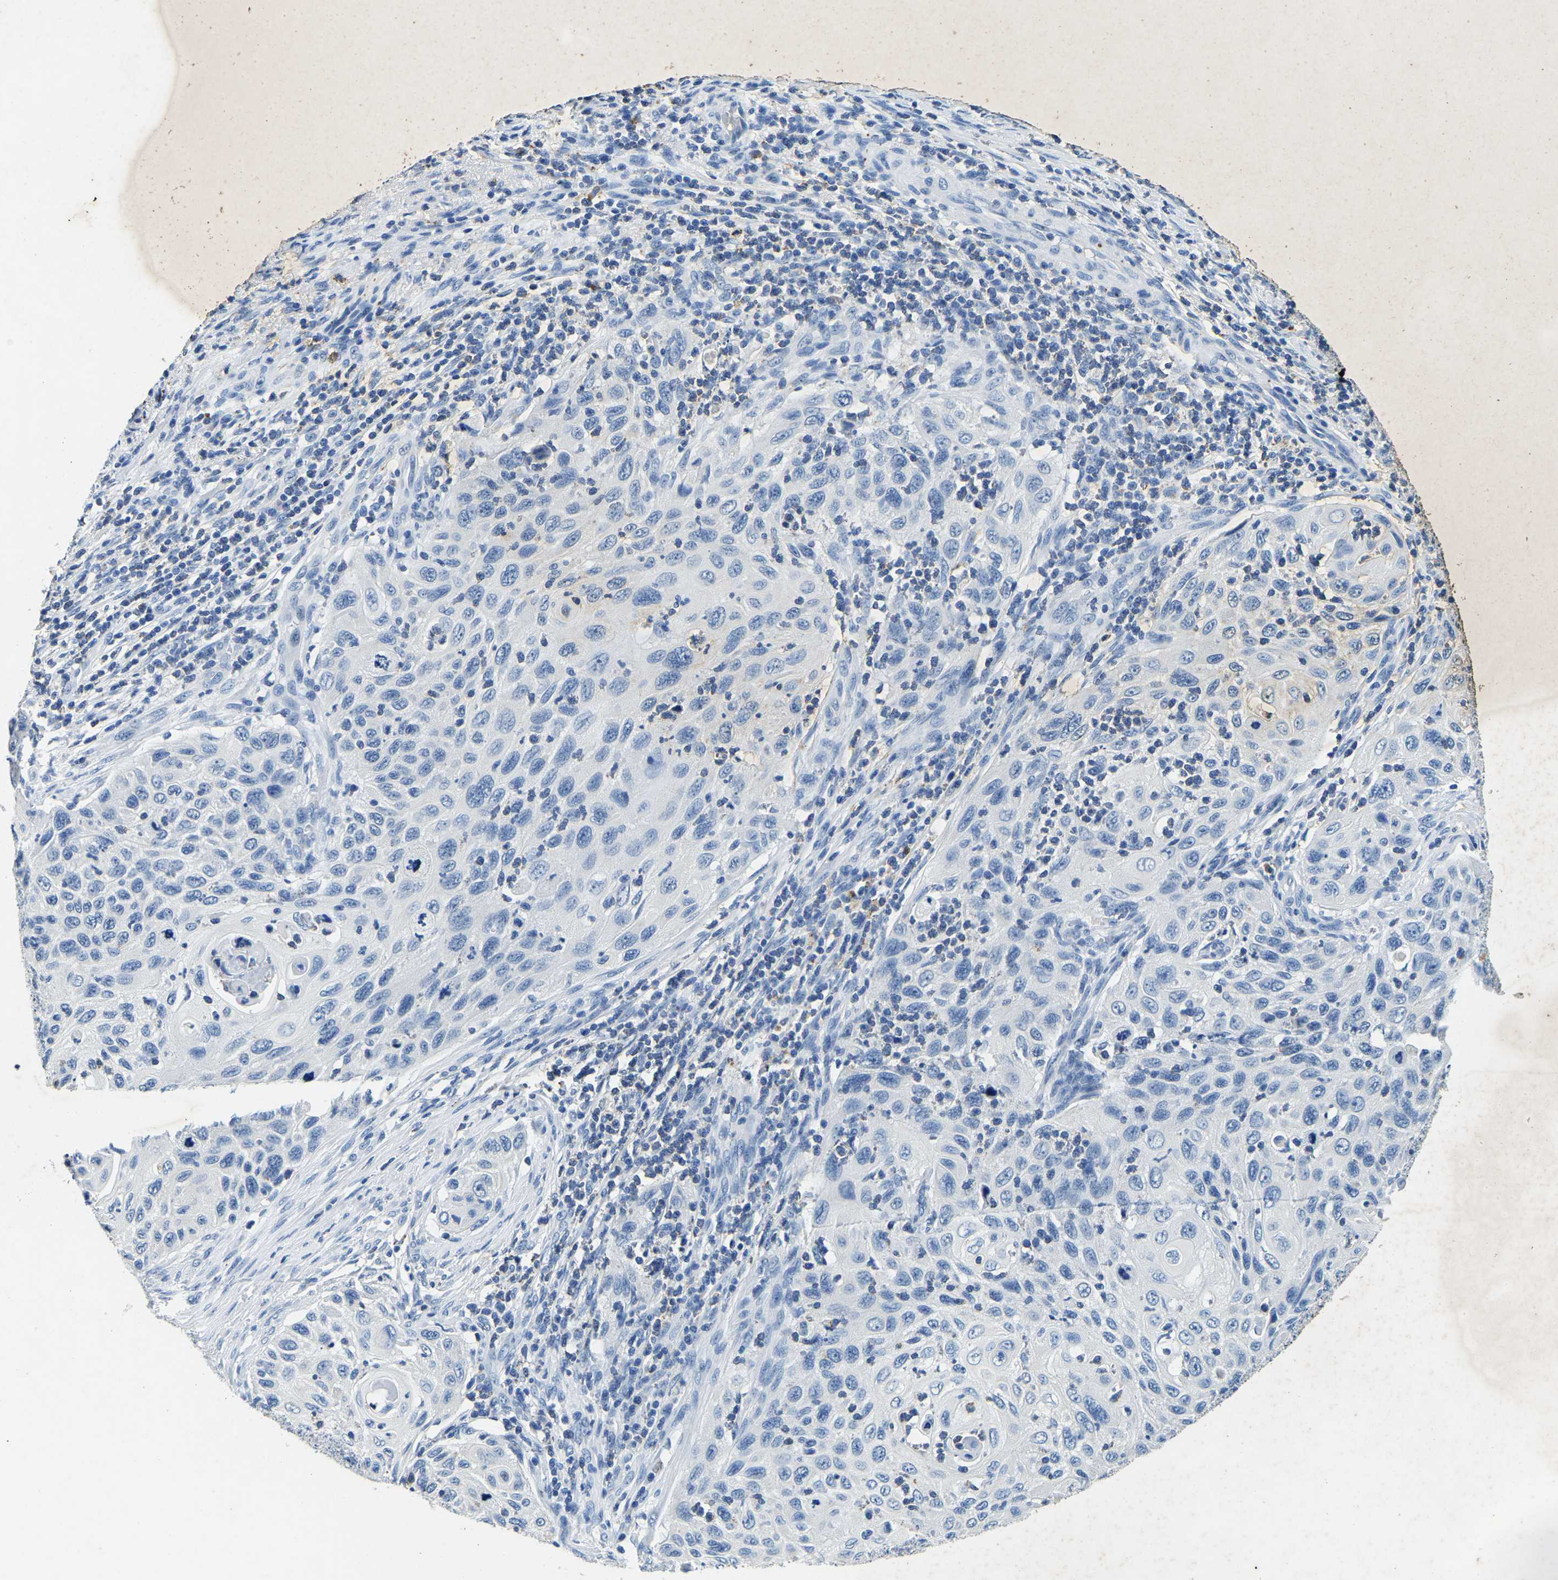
{"staining": {"intensity": "negative", "quantity": "none", "location": "none"}, "tissue": "cervical cancer", "cell_type": "Tumor cells", "image_type": "cancer", "snomed": [{"axis": "morphology", "description": "Squamous cell carcinoma, NOS"}, {"axis": "topography", "description": "Cervix"}], "caption": "Cervical squamous cell carcinoma was stained to show a protein in brown. There is no significant staining in tumor cells.", "gene": "UBN2", "patient": {"sex": "female", "age": 70}}